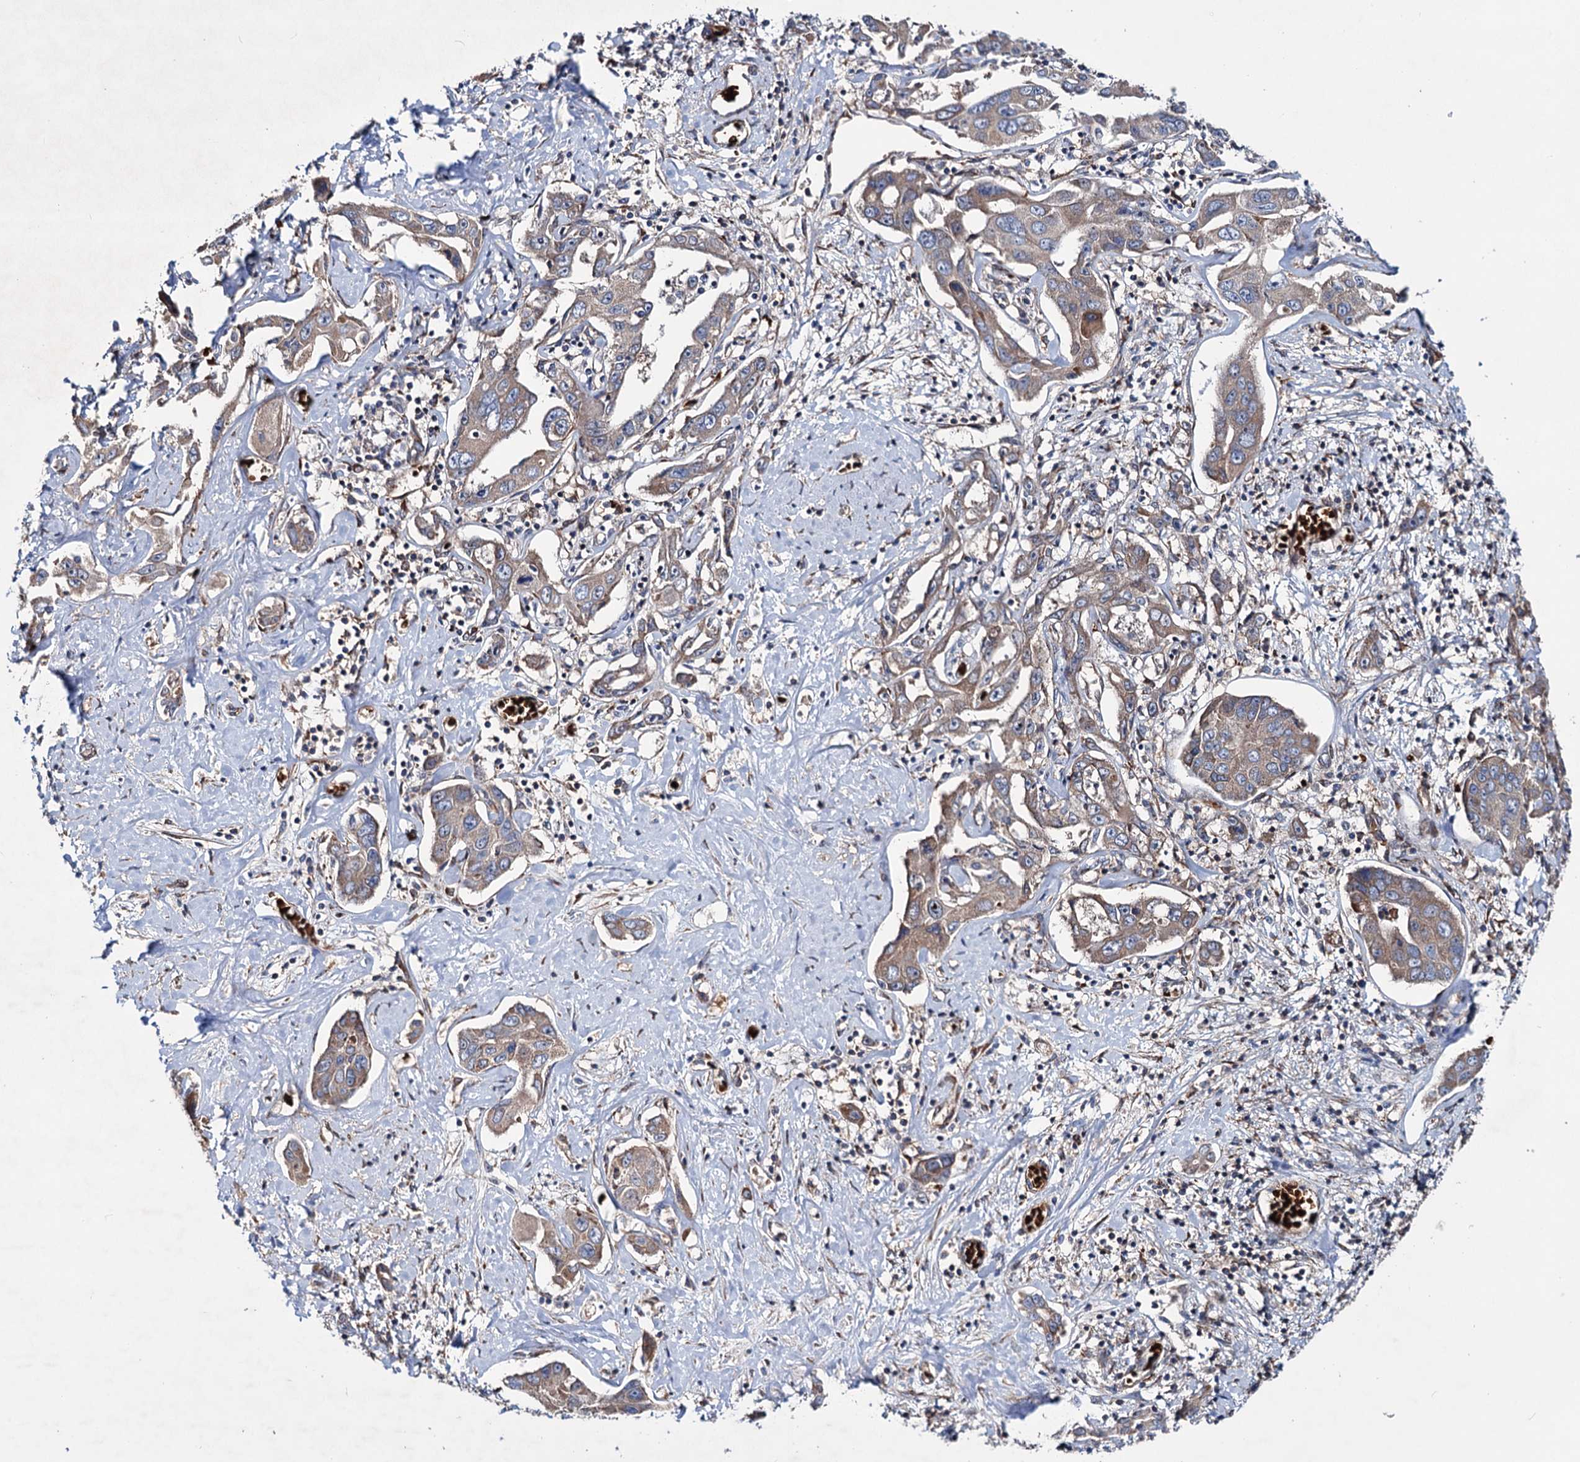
{"staining": {"intensity": "weak", "quantity": "25%-75%", "location": "cytoplasmic/membranous"}, "tissue": "liver cancer", "cell_type": "Tumor cells", "image_type": "cancer", "snomed": [{"axis": "morphology", "description": "Cholangiocarcinoma"}, {"axis": "topography", "description": "Liver"}], "caption": "High-magnification brightfield microscopy of cholangiocarcinoma (liver) stained with DAB (3,3'-diaminobenzidine) (brown) and counterstained with hematoxylin (blue). tumor cells exhibit weak cytoplasmic/membranous staining is seen in approximately25%-75% of cells. Ihc stains the protein of interest in brown and the nuclei are stained blue.", "gene": "PTDSS2", "patient": {"sex": "male", "age": 59}}